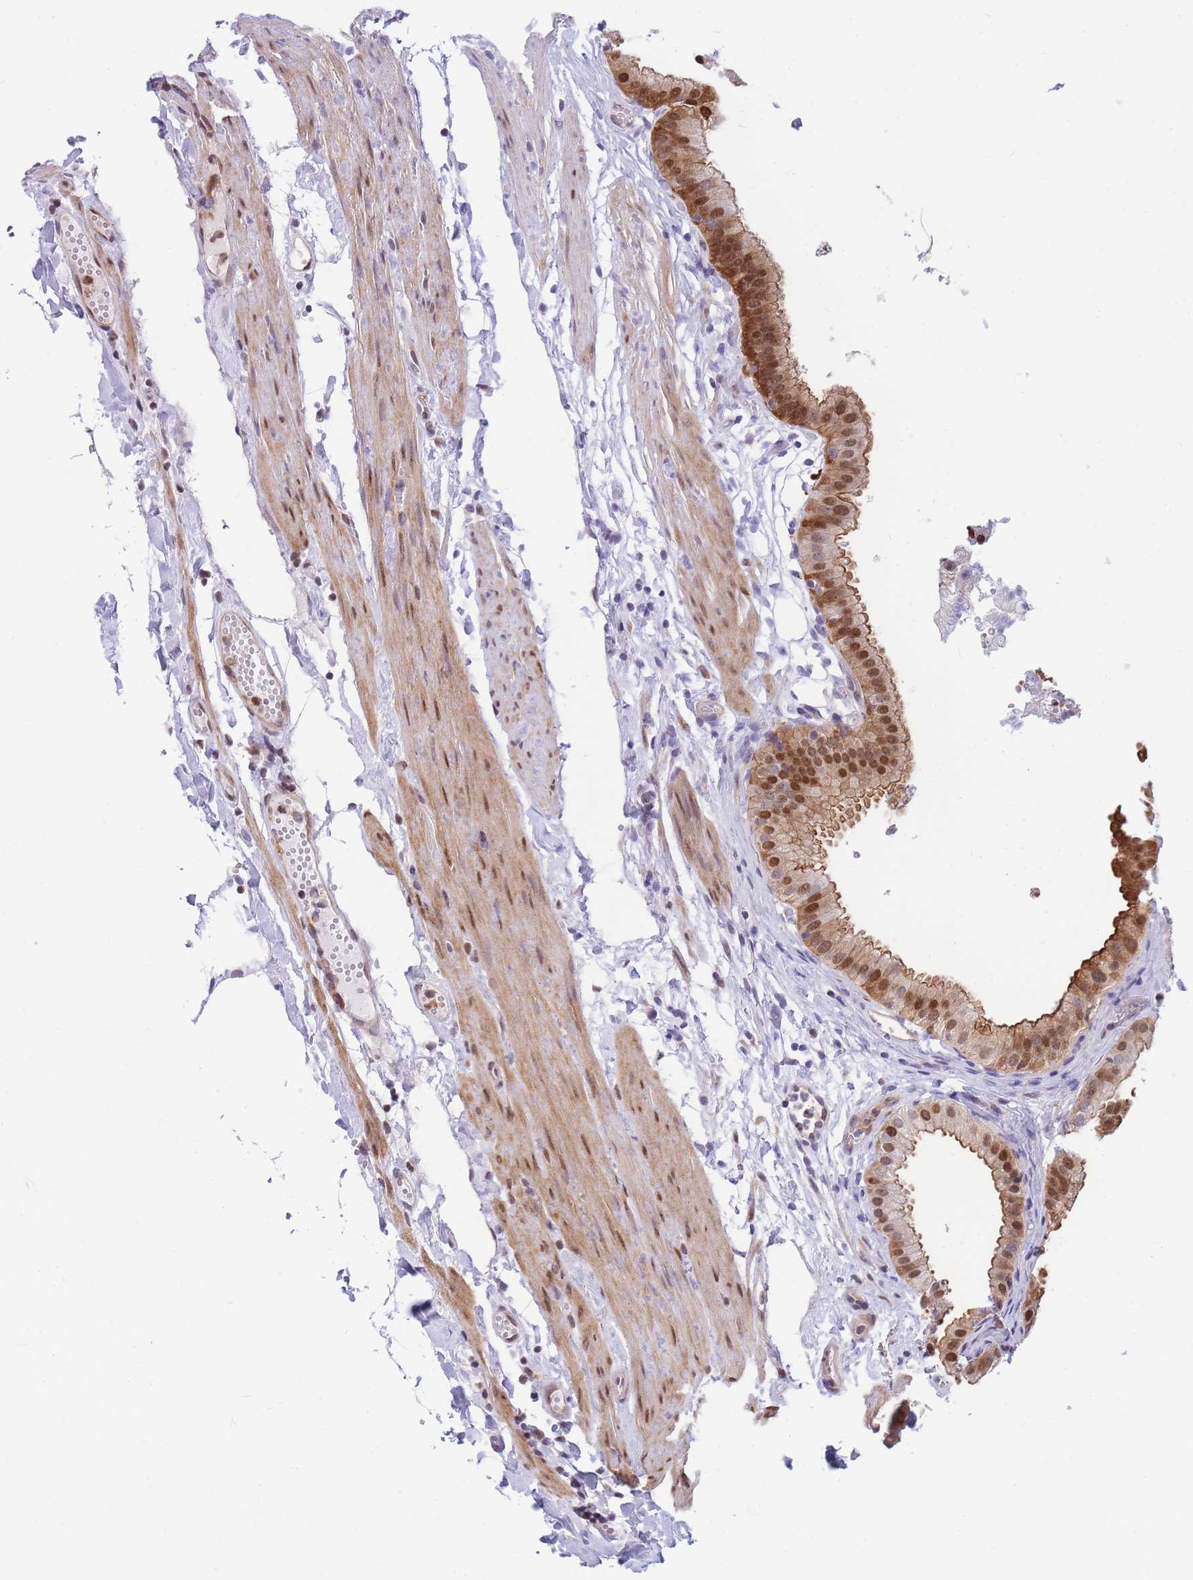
{"staining": {"intensity": "strong", "quantity": ">75%", "location": "cytoplasmic/membranous,nuclear"}, "tissue": "gallbladder", "cell_type": "Glandular cells", "image_type": "normal", "snomed": [{"axis": "morphology", "description": "Normal tissue, NOS"}, {"axis": "topography", "description": "Gallbladder"}], "caption": "A brown stain shows strong cytoplasmic/membranous,nuclear staining of a protein in glandular cells of unremarkable human gallbladder.", "gene": "CRACD", "patient": {"sex": "female", "age": 61}}